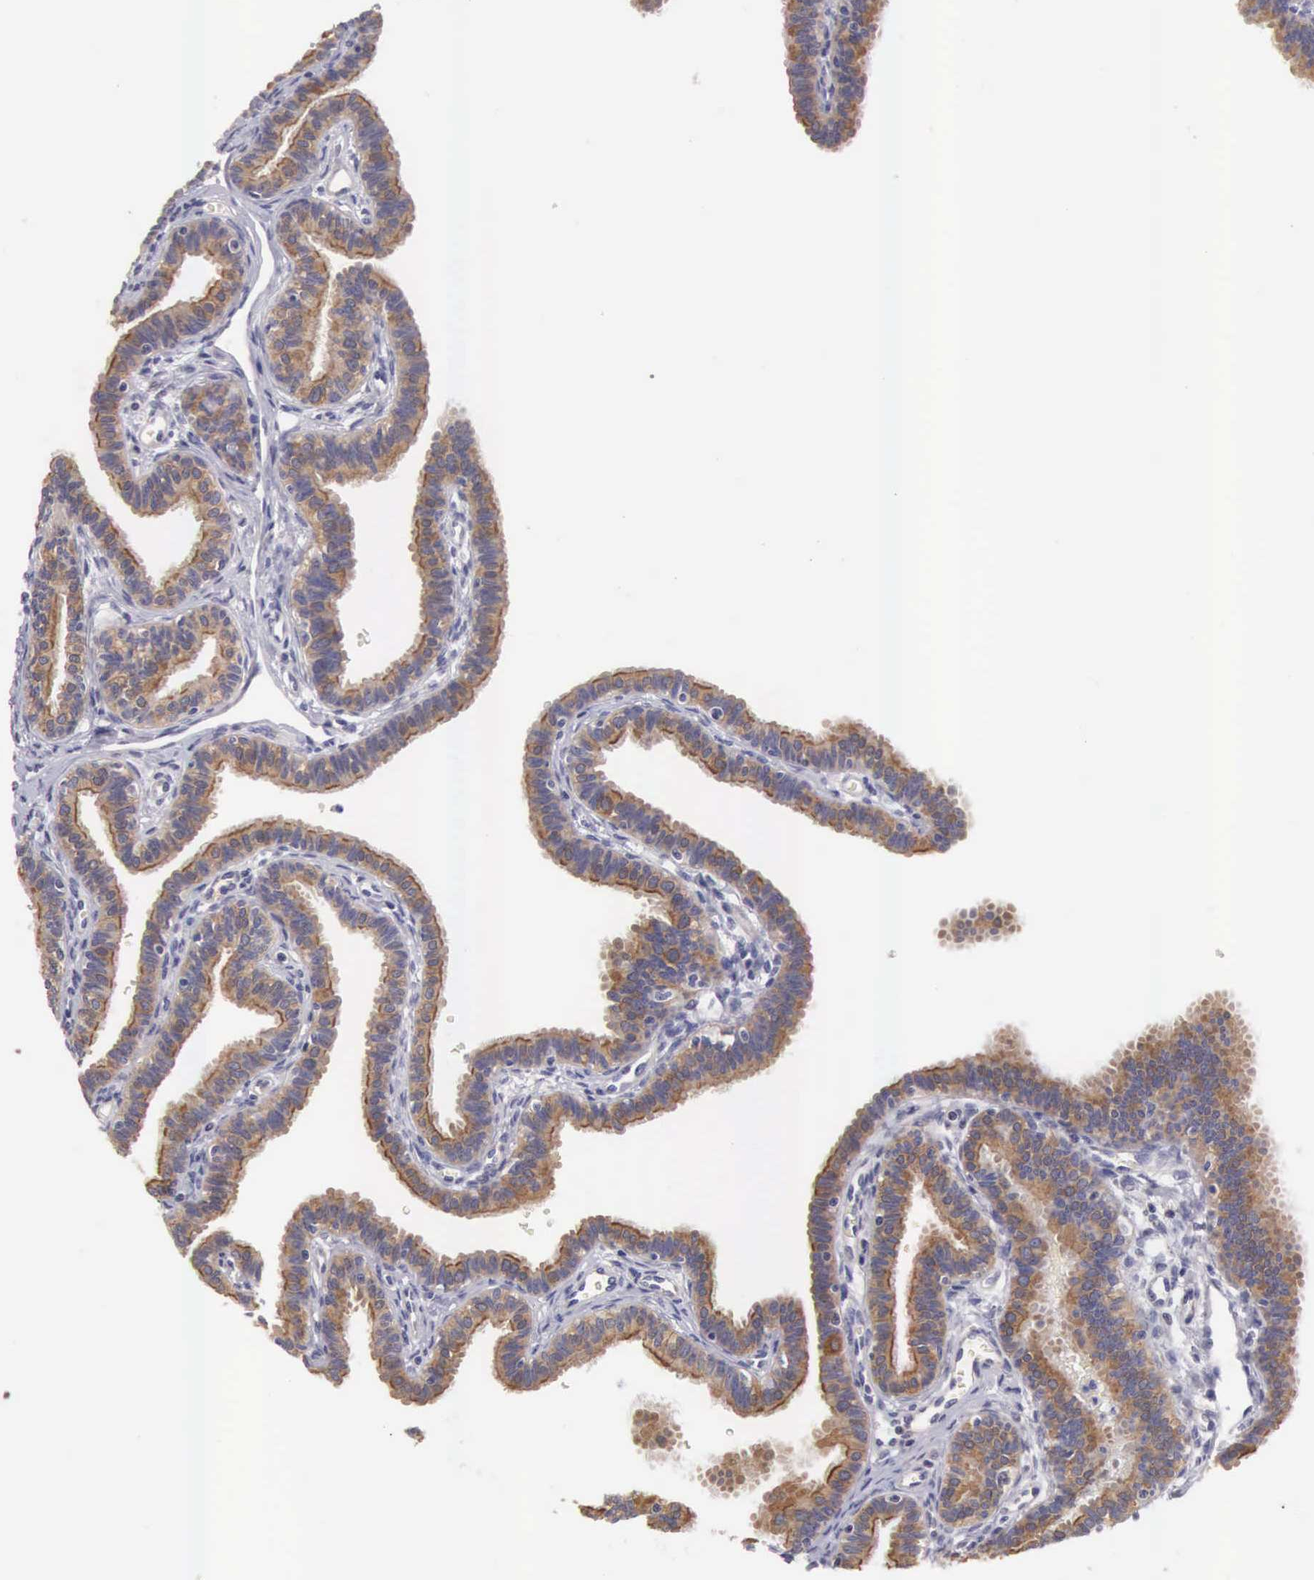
{"staining": {"intensity": "moderate", "quantity": ">75%", "location": "cytoplasmic/membranous"}, "tissue": "fallopian tube", "cell_type": "Glandular cells", "image_type": "normal", "snomed": [{"axis": "morphology", "description": "Normal tissue, NOS"}, {"axis": "topography", "description": "Fallopian tube"}], "caption": "DAB (3,3'-diaminobenzidine) immunohistochemical staining of unremarkable fallopian tube exhibits moderate cytoplasmic/membranous protein staining in approximately >75% of glandular cells.", "gene": "TXLNG", "patient": {"sex": "female", "age": 32}}